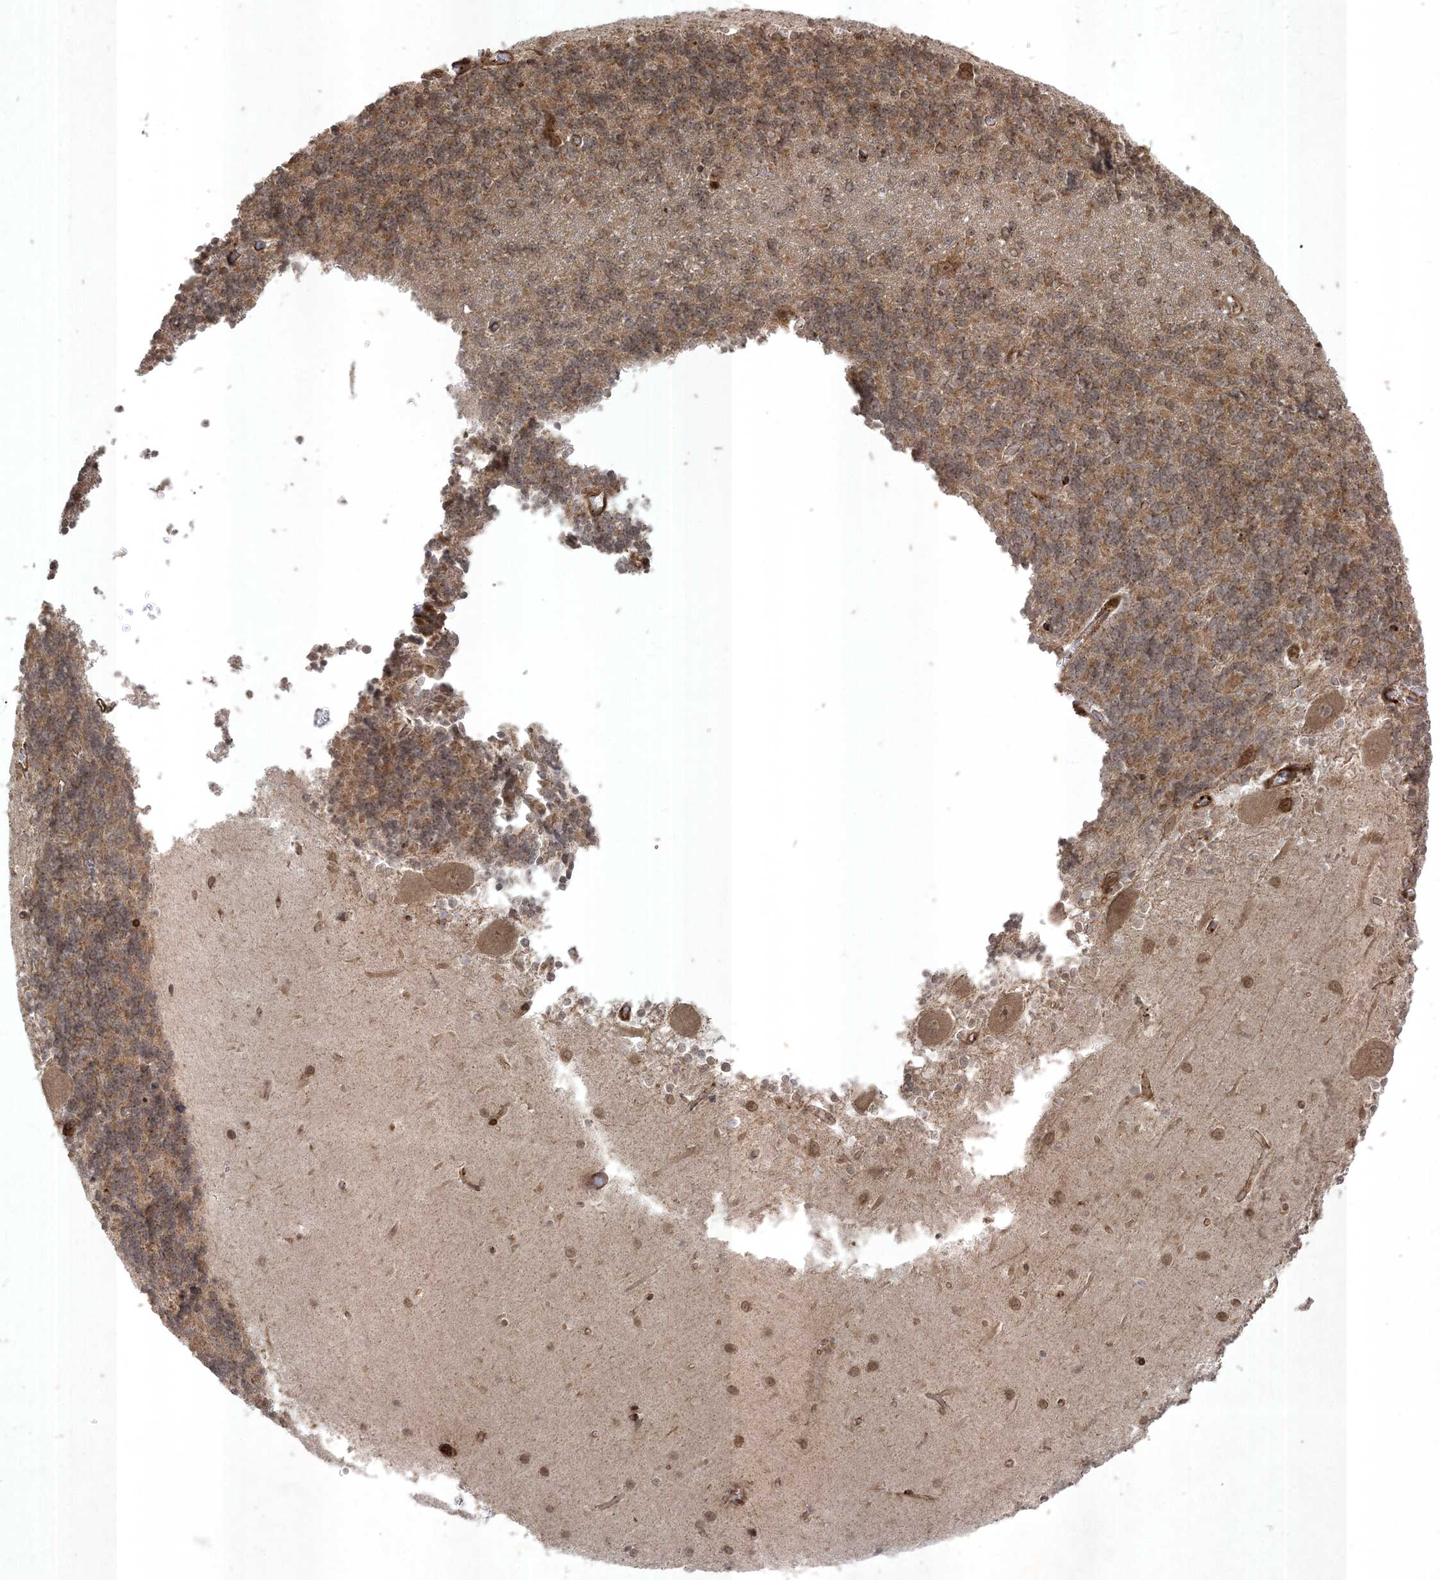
{"staining": {"intensity": "moderate", "quantity": ">75%", "location": "cytoplasmic/membranous"}, "tissue": "cerebellum", "cell_type": "Cells in granular layer", "image_type": "normal", "snomed": [{"axis": "morphology", "description": "Normal tissue, NOS"}, {"axis": "topography", "description": "Cerebellum"}], "caption": "Immunohistochemistry (IHC) histopathology image of unremarkable cerebellum: human cerebellum stained using immunohistochemistry (IHC) shows medium levels of moderate protein expression localized specifically in the cytoplasmic/membranous of cells in granular layer, appearing as a cytoplasmic/membranous brown color.", "gene": "RRAS", "patient": {"sex": "male", "age": 37}}